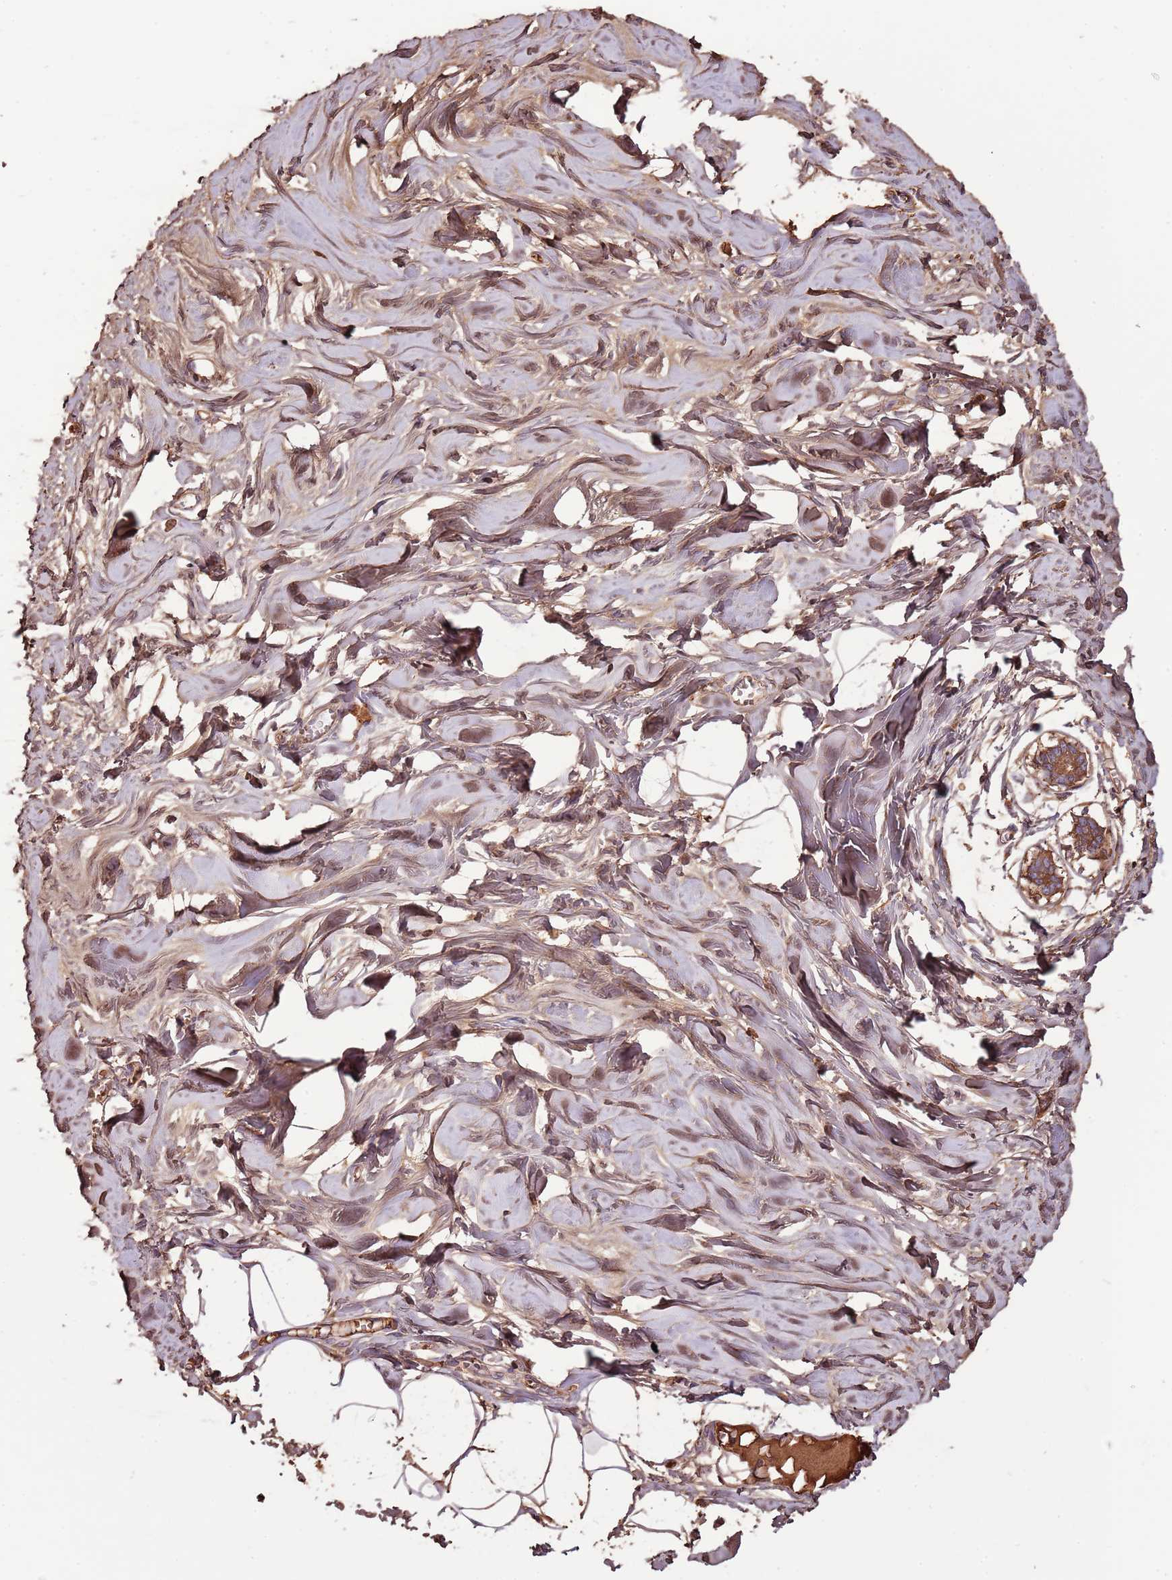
{"staining": {"intensity": "moderate", "quantity": "25%-75%", "location": "cytoplasmic/membranous"}, "tissue": "breast", "cell_type": "Adipocytes", "image_type": "normal", "snomed": [{"axis": "morphology", "description": "Normal tissue, NOS"}, {"axis": "topography", "description": "Breast"}], "caption": "A photomicrograph of human breast stained for a protein shows moderate cytoplasmic/membranous brown staining in adipocytes. Nuclei are stained in blue.", "gene": "DENR", "patient": {"sex": "female", "age": 27}}